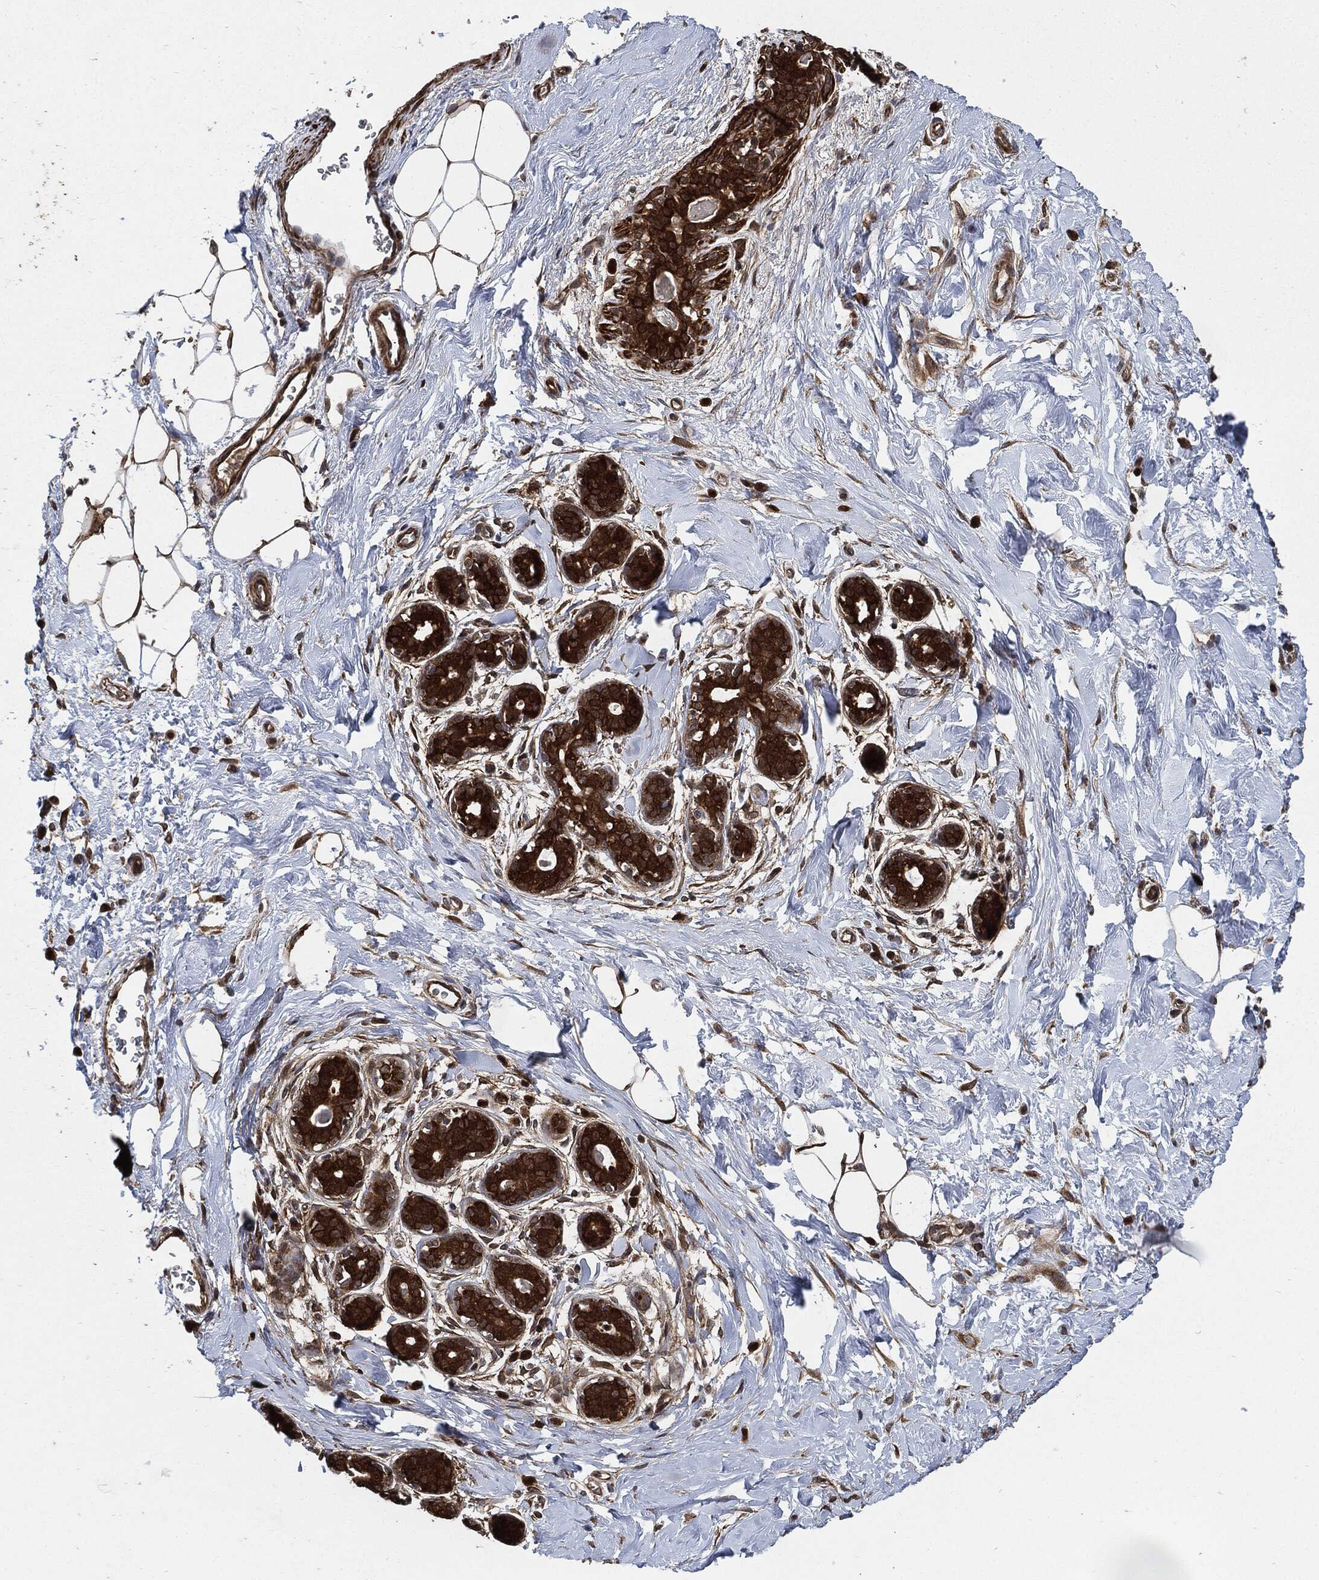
{"staining": {"intensity": "moderate", "quantity": "25%-75%", "location": "cytoplasmic/membranous"}, "tissue": "breast", "cell_type": "Adipocytes", "image_type": "normal", "snomed": [{"axis": "morphology", "description": "Normal tissue, NOS"}, {"axis": "topography", "description": "Breast"}], "caption": "A medium amount of moderate cytoplasmic/membranous staining is seen in approximately 25%-75% of adipocytes in benign breast.", "gene": "PRDX2", "patient": {"sex": "female", "age": 43}}